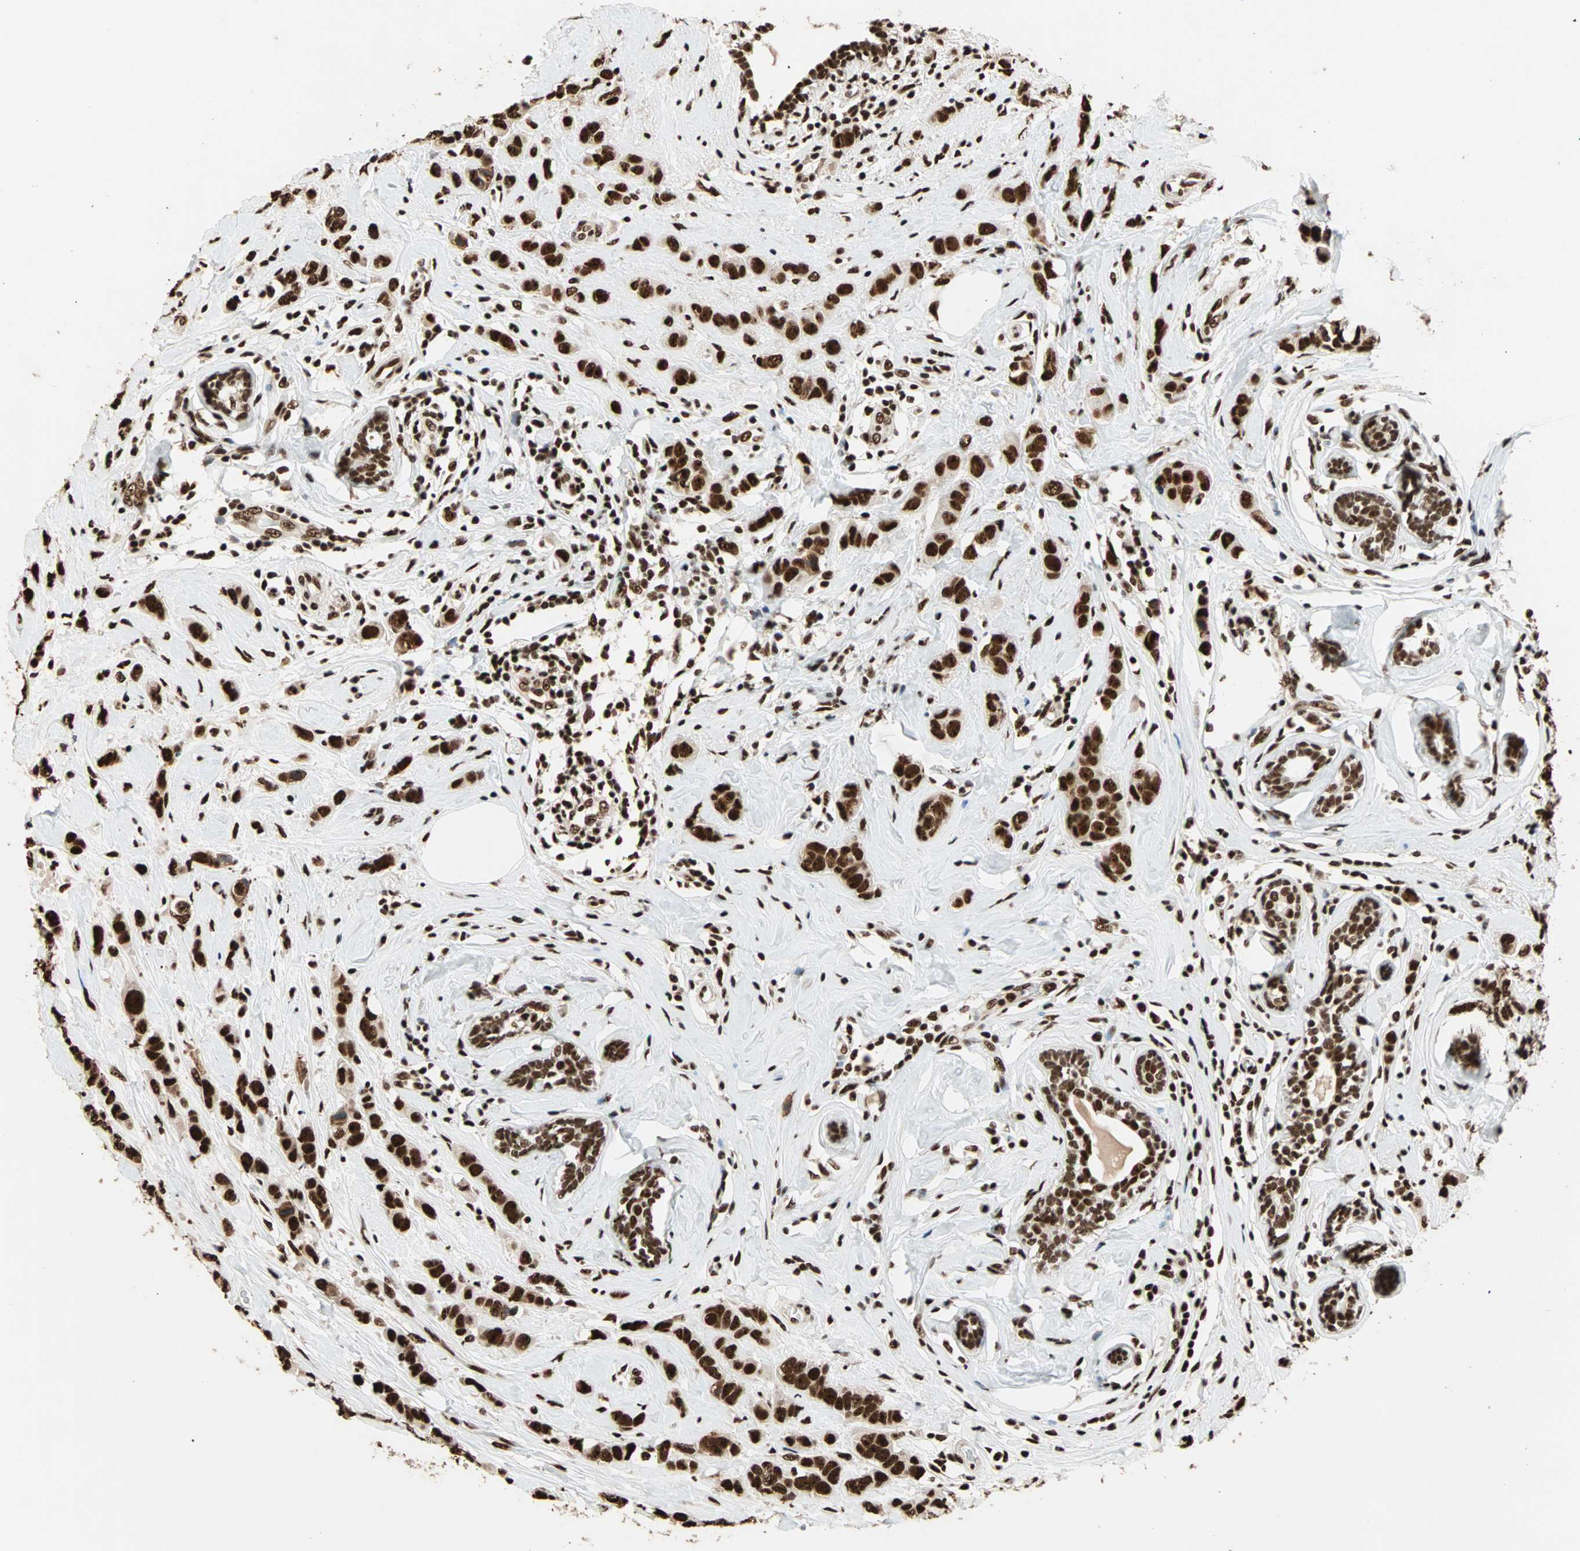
{"staining": {"intensity": "strong", "quantity": ">75%", "location": "nuclear"}, "tissue": "breast cancer", "cell_type": "Tumor cells", "image_type": "cancer", "snomed": [{"axis": "morphology", "description": "Normal tissue, NOS"}, {"axis": "morphology", "description": "Duct carcinoma"}, {"axis": "topography", "description": "Breast"}], "caption": "IHC of breast infiltrating ductal carcinoma displays high levels of strong nuclear positivity in approximately >75% of tumor cells.", "gene": "ILF2", "patient": {"sex": "female", "age": 50}}